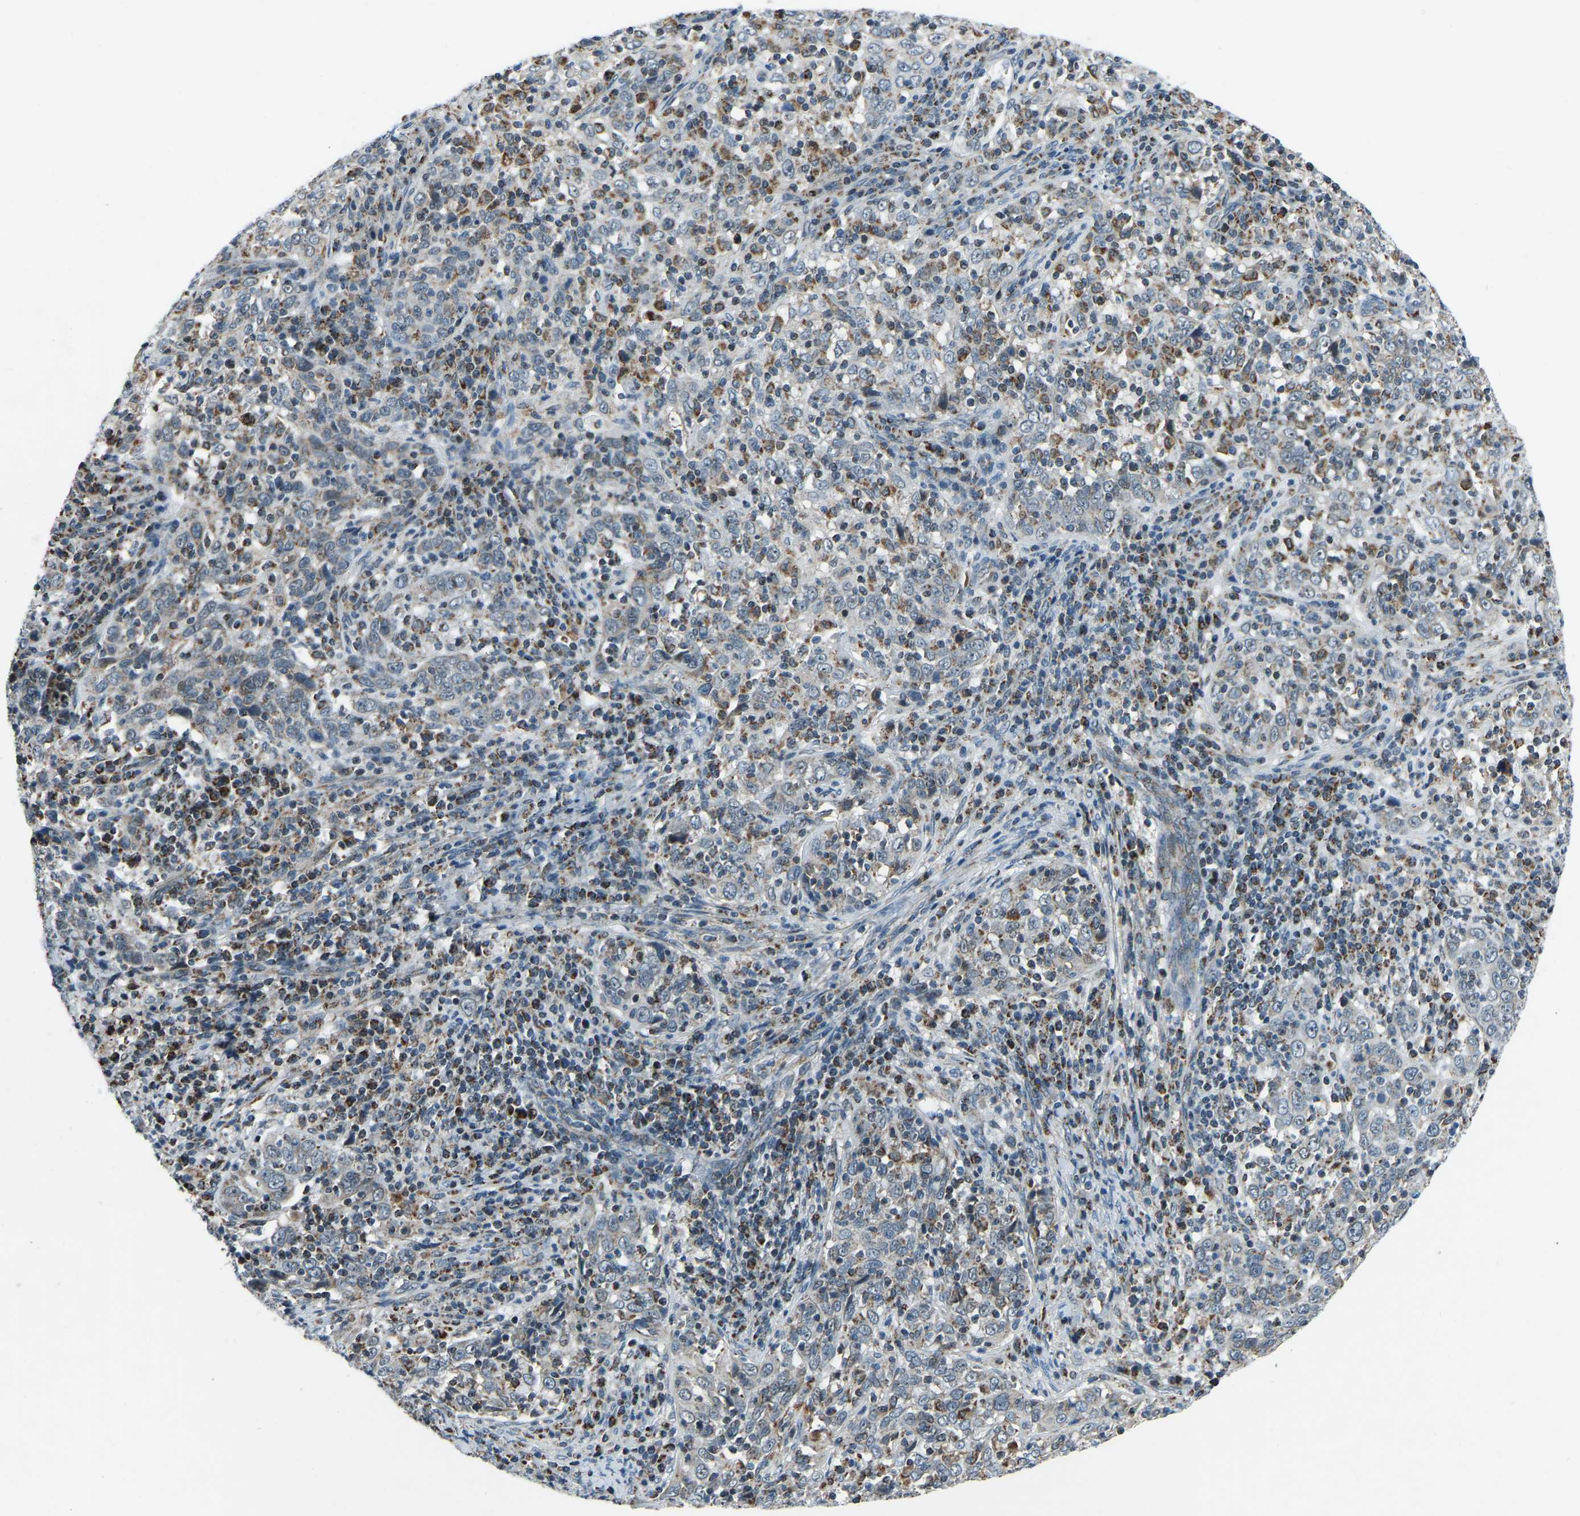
{"staining": {"intensity": "negative", "quantity": "none", "location": "none"}, "tissue": "cervical cancer", "cell_type": "Tumor cells", "image_type": "cancer", "snomed": [{"axis": "morphology", "description": "Squamous cell carcinoma, NOS"}, {"axis": "topography", "description": "Cervix"}], "caption": "Tumor cells are negative for protein expression in human squamous cell carcinoma (cervical).", "gene": "RBM33", "patient": {"sex": "female", "age": 46}}